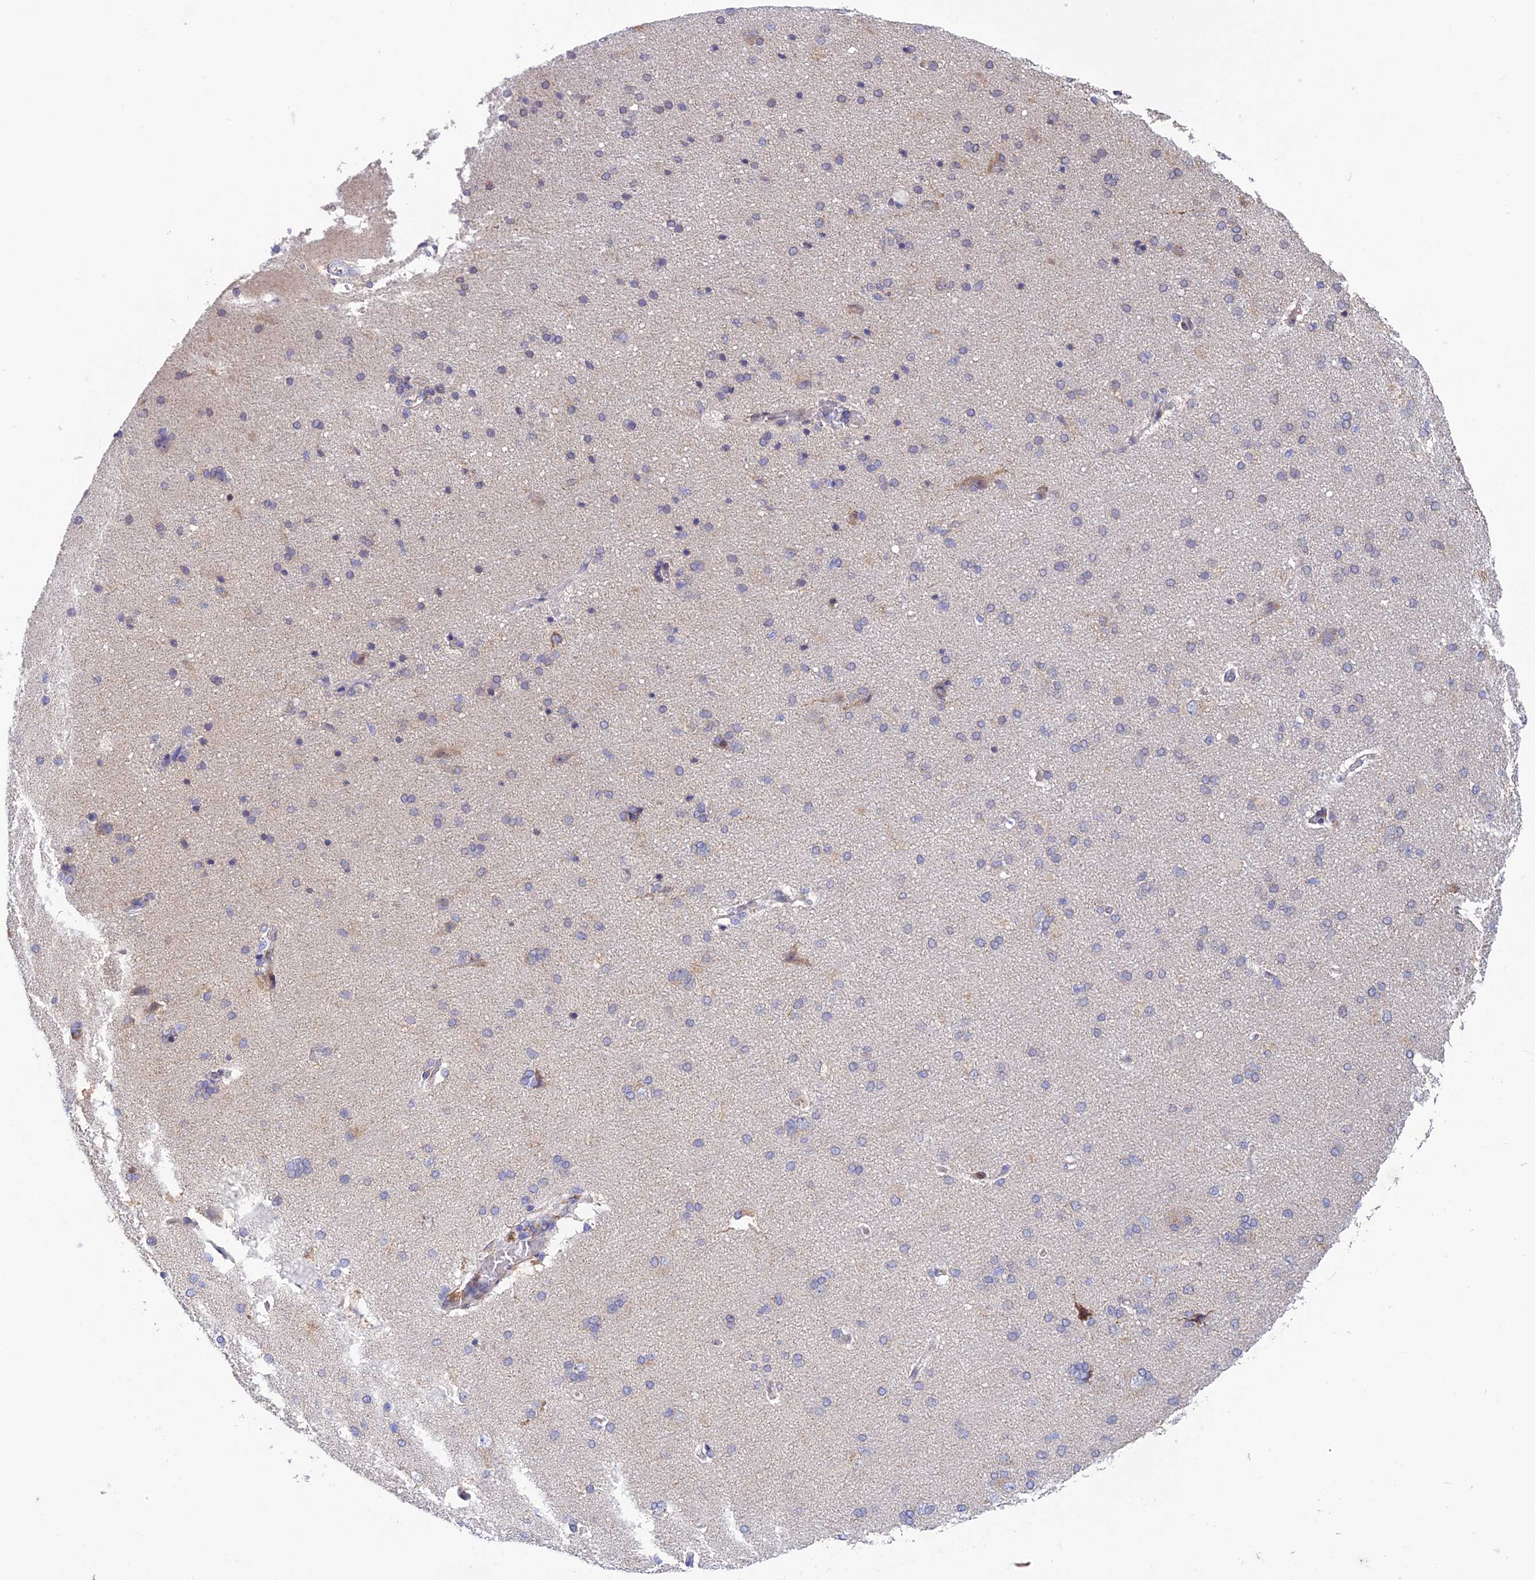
{"staining": {"intensity": "negative", "quantity": "none", "location": "none"}, "tissue": "cerebral cortex", "cell_type": "Endothelial cells", "image_type": "normal", "snomed": [{"axis": "morphology", "description": "Normal tissue, NOS"}, {"axis": "topography", "description": "Cerebral cortex"}], "caption": "High power microscopy photomicrograph of an IHC image of benign cerebral cortex, revealing no significant positivity in endothelial cells.", "gene": "MGAT2", "patient": {"sex": "male", "age": 62}}